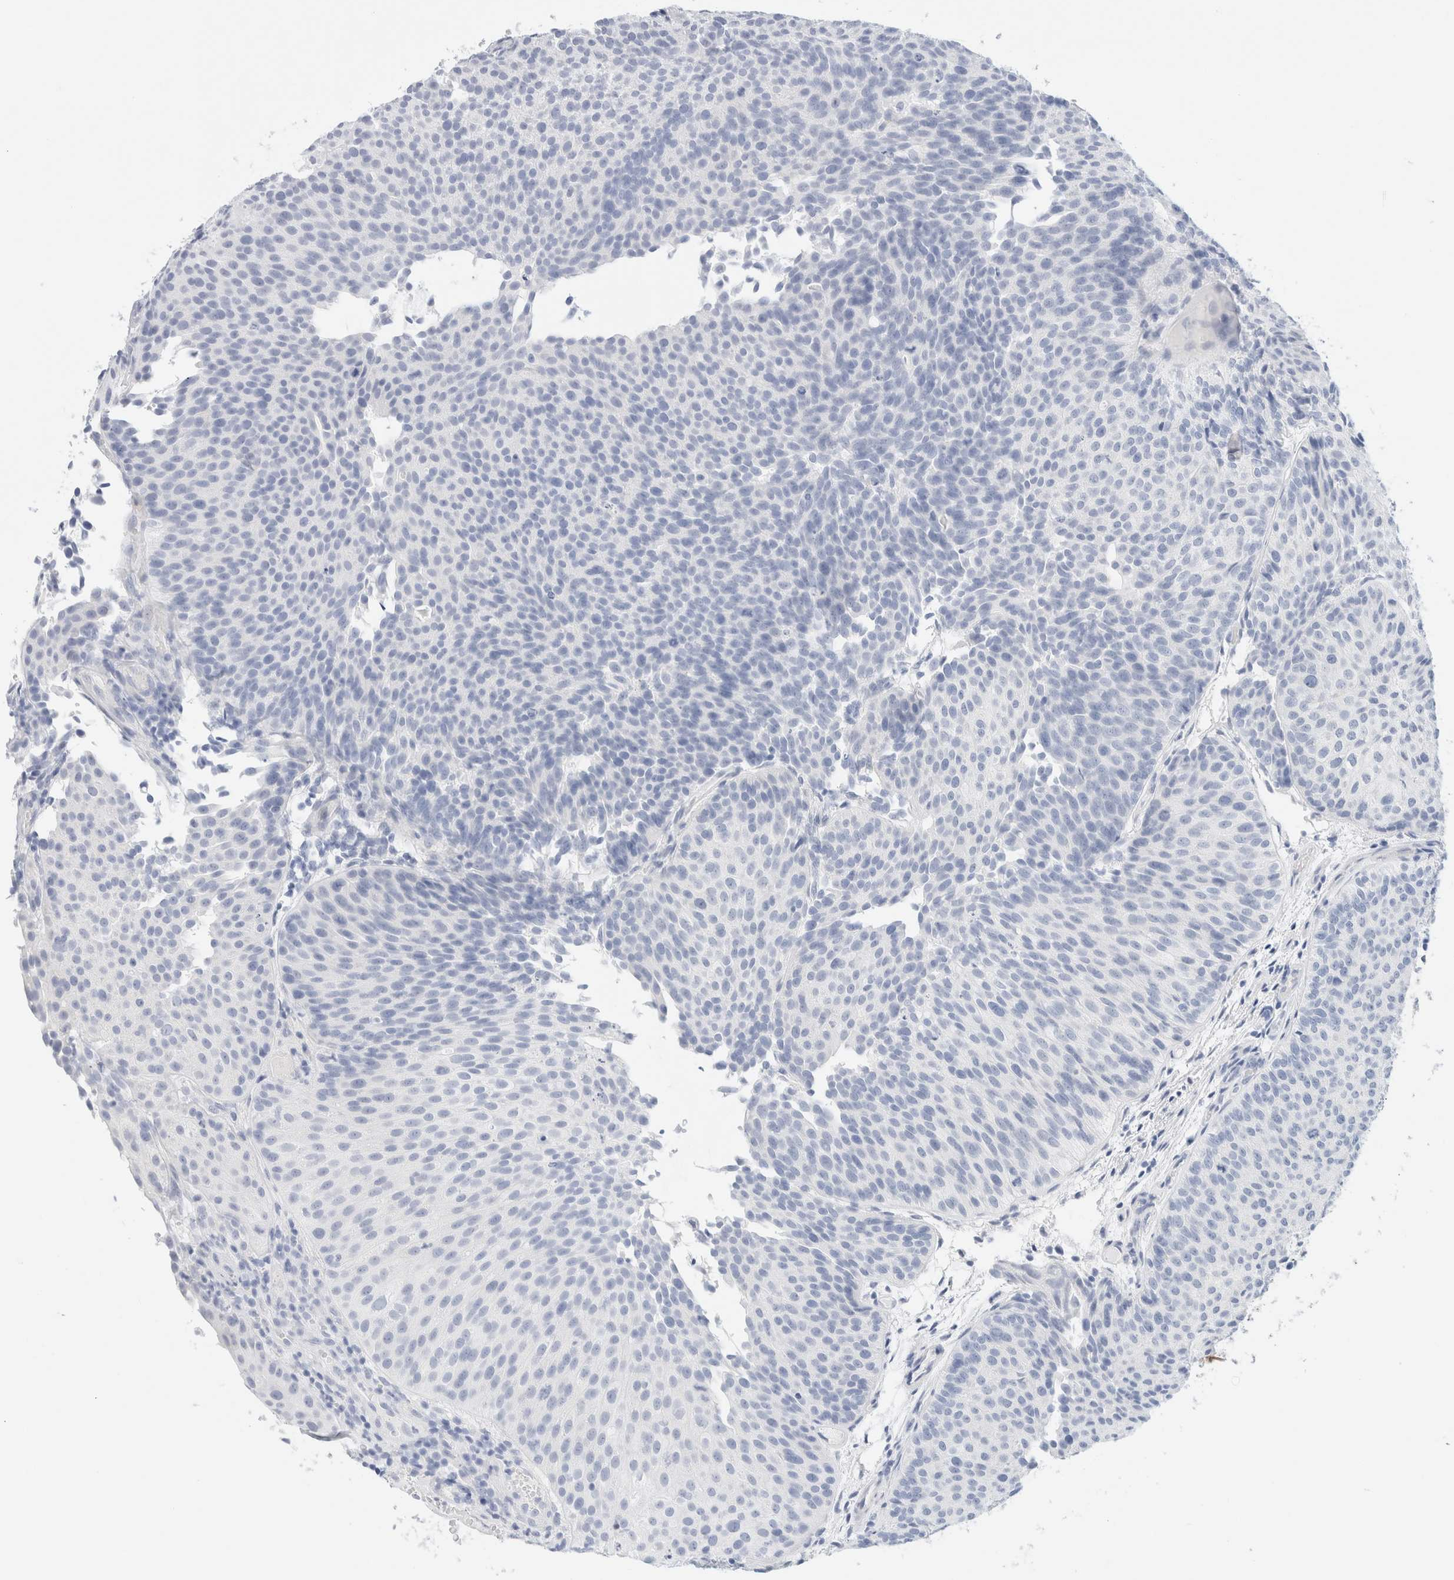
{"staining": {"intensity": "negative", "quantity": "none", "location": "none"}, "tissue": "urothelial cancer", "cell_type": "Tumor cells", "image_type": "cancer", "snomed": [{"axis": "morphology", "description": "Urothelial carcinoma, Low grade"}, {"axis": "topography", "description": "Urinary bladder"}], "caption": "Immunohistochemistry of human low-grade urothelial carcinoma demonstrates no expression in tumor cells. (DAB immunohistochemistry (IHC), high magnification).", "gene": "DPYS", "patient": {"sex": "male", "age": 86}}